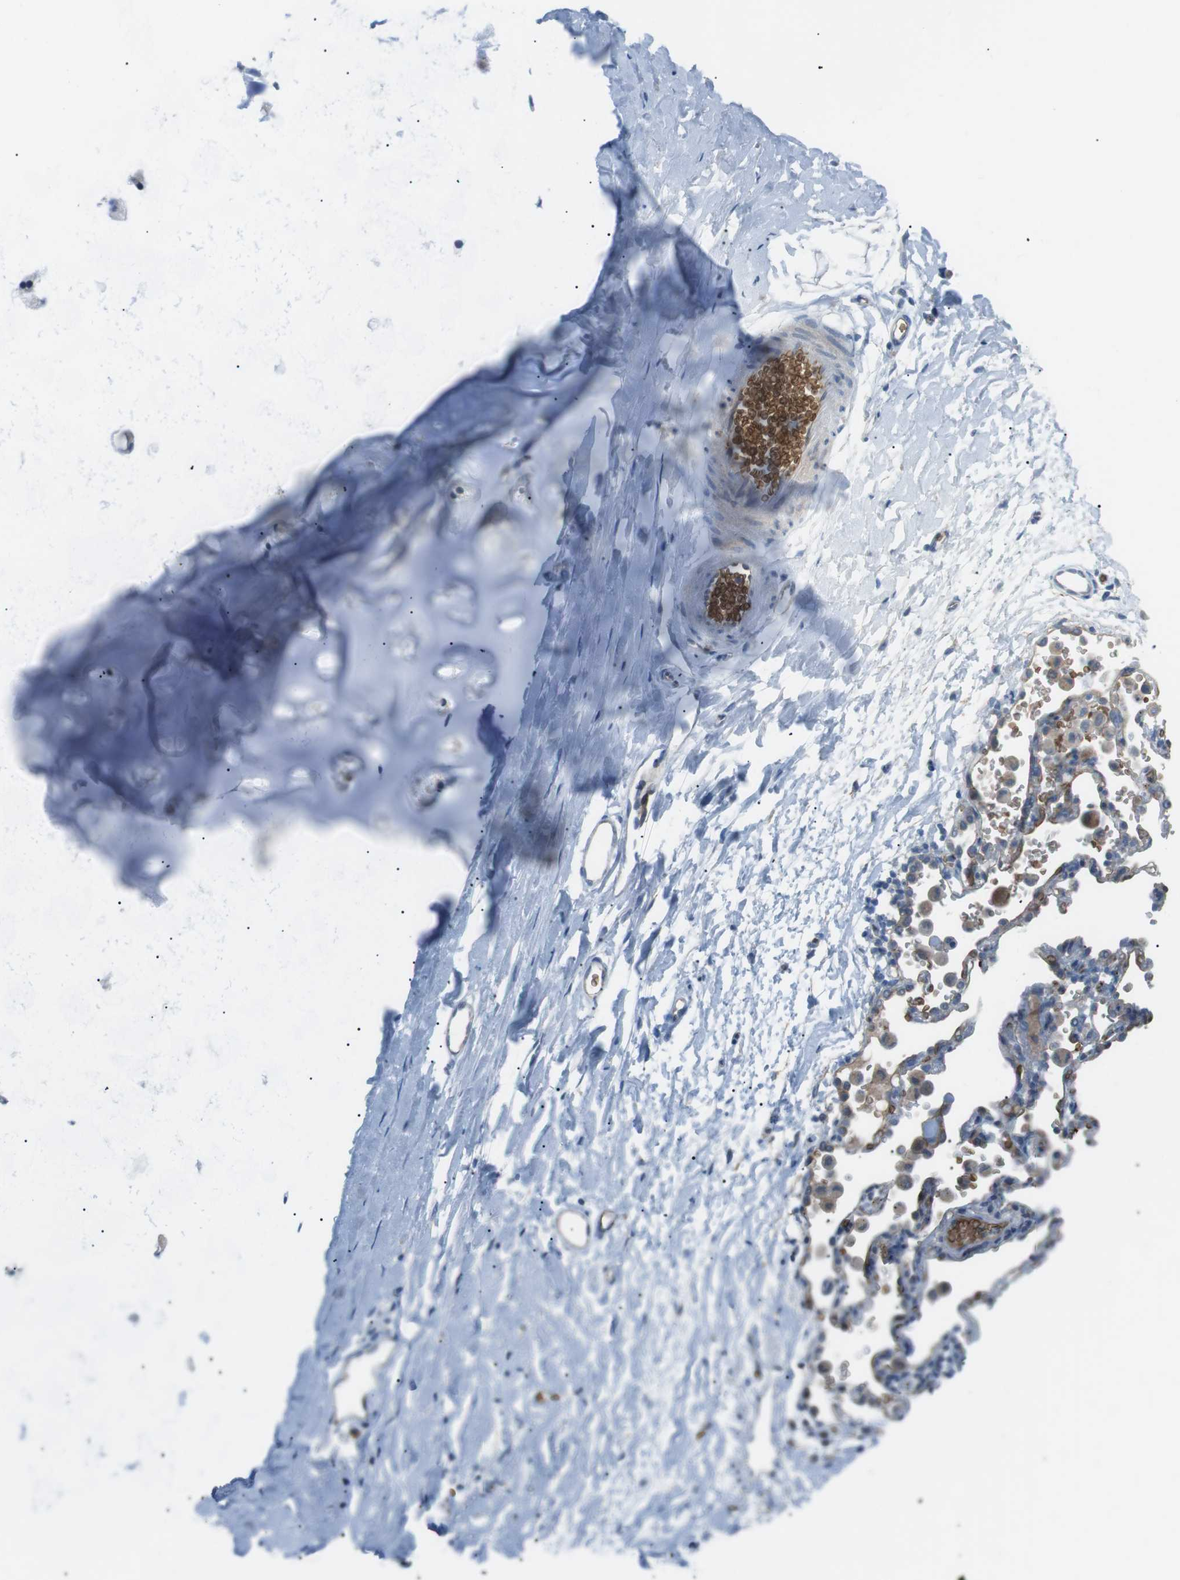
{"staining": {"intensity": "negative", "quantity": "none", "location": "none"}, "tissue": "adipose tissue", "cell_type": "Adipocytes", "image_type": "normal", "snomed": [{"axis": "morphology", "description": "Normal tissue, NOS"}, {"axis": "topography", "description": "Cartilage tissue"}, {"axis": "topography", "description": "Bronchus"}], "caption": "Immunohistochemical staining of benign adipose tissue displays no significant expression in adipocytes. (Immunohistochemistry, brightfield microscopy, high magnification).", "gene": "SPTA1", "patient": {"sex": "female", "age": 53}}